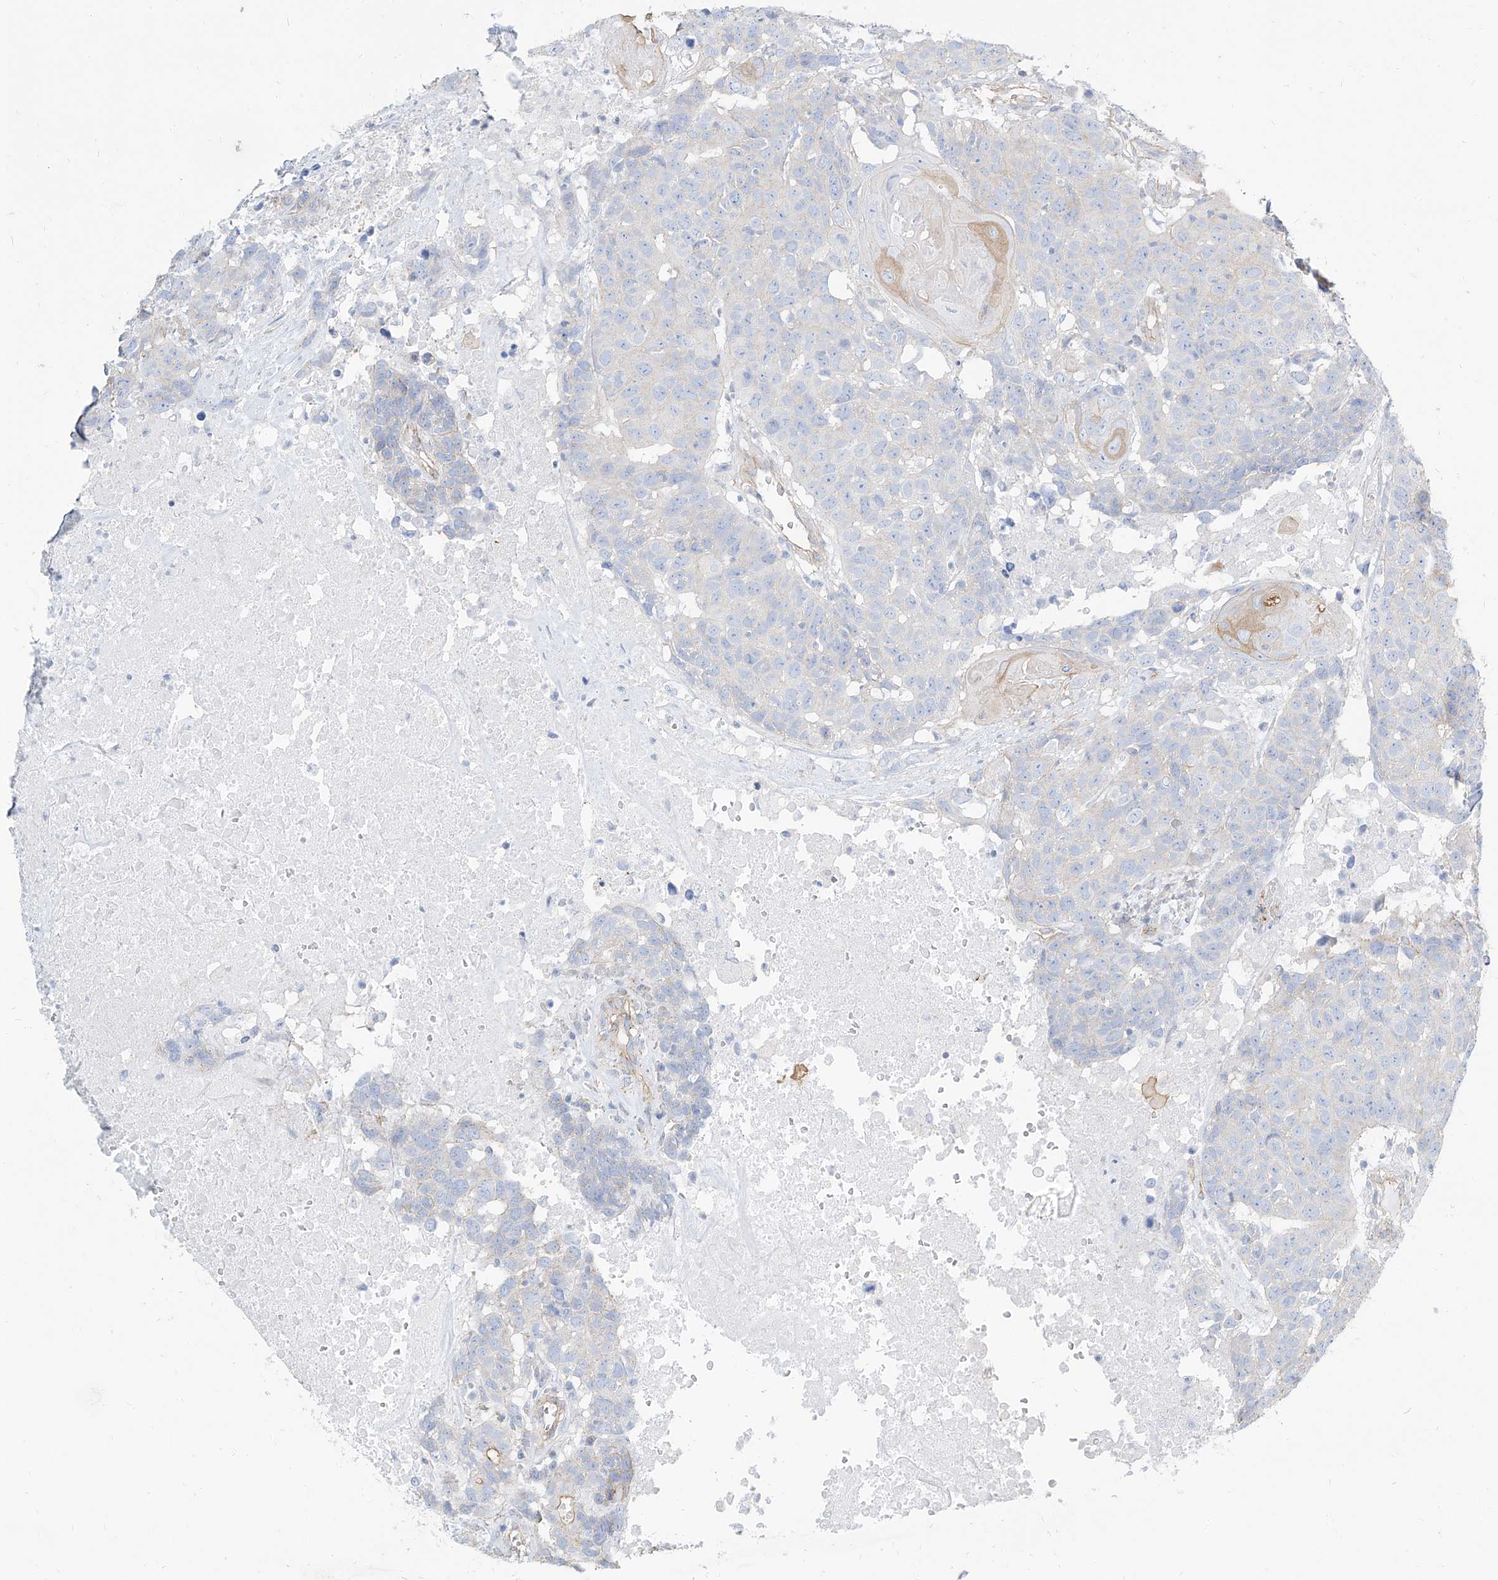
{"staining": {"intensity": "weak", "quantity": "<25%", "location": "cytoplasmic/membranous"}, "tissue": "head and neck cancer", "cell_type": "Tumor cells", "image_type": "cancer", "snomed": [{"axis": "morphology", "description": "Squamous cell carcinoma, NOS"}, {"axis": "topography", "description": "Head-Neck"}], "caption": "Immunohistochemistry (IHC) histopathology image of head and neck squamous cell carcinoma stained for a protein (brown), which displays no expression in tumor cells.", "gene": "TXLNB", "patient": {"sex": "male", "age": 66}}